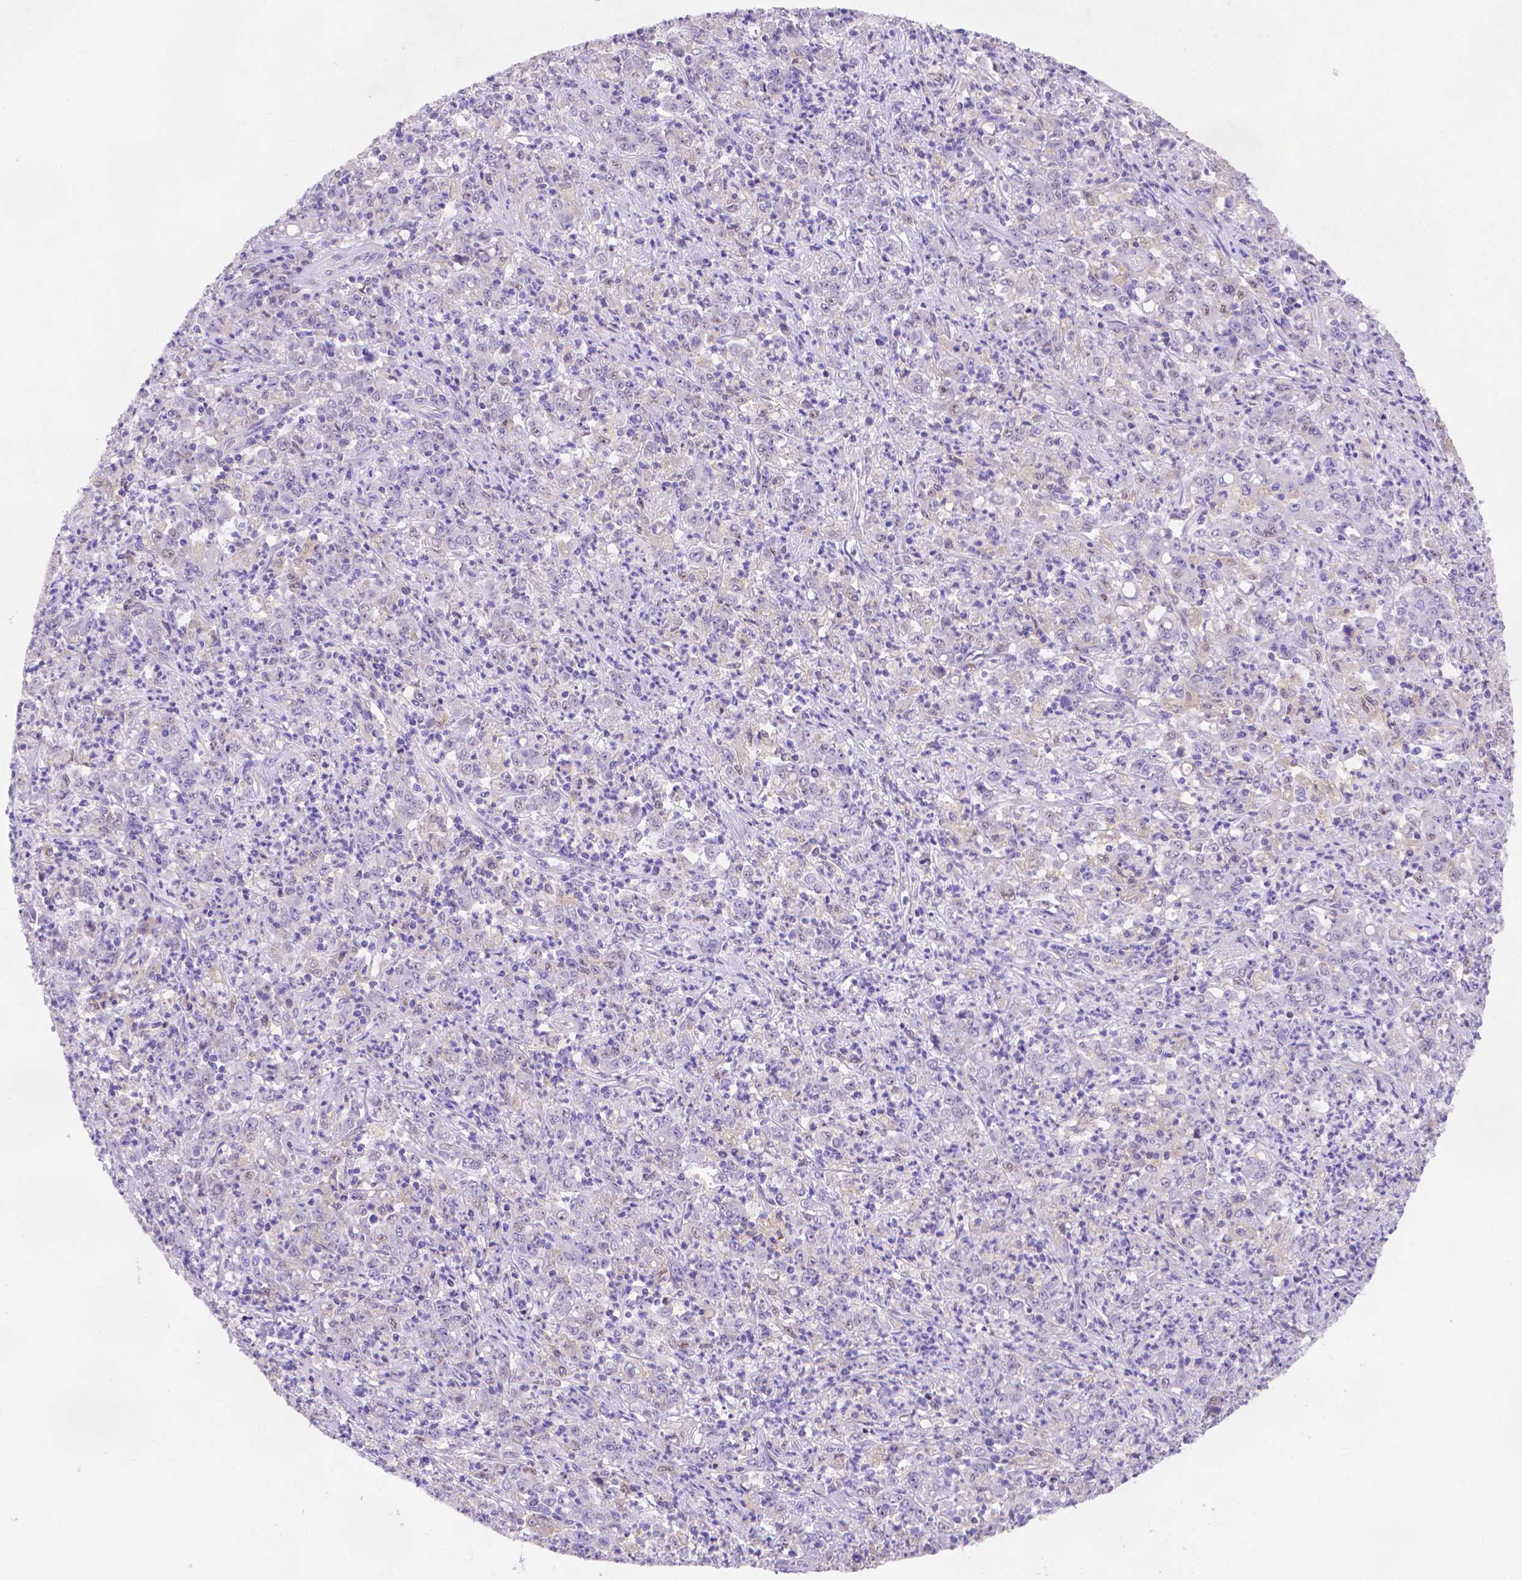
{"staining": {"intensity": "negative", "quantity": "none", "location": "none"}, "tissue": "stomach cancer", "cell_type": "Tumor cells", "image_type": "cancer", "snomed": [{"axis": "morphology", "description": "Adenocarcinoma, NOS"}, {"axis": "topography", "description": "Stomach, lower"}], "caption": "Immunohistochemical staining of human stomach cancer shows no significant staining in tumor cells.", "gene": "FGD2", "patient": {"sex": "female", "age": 71}}